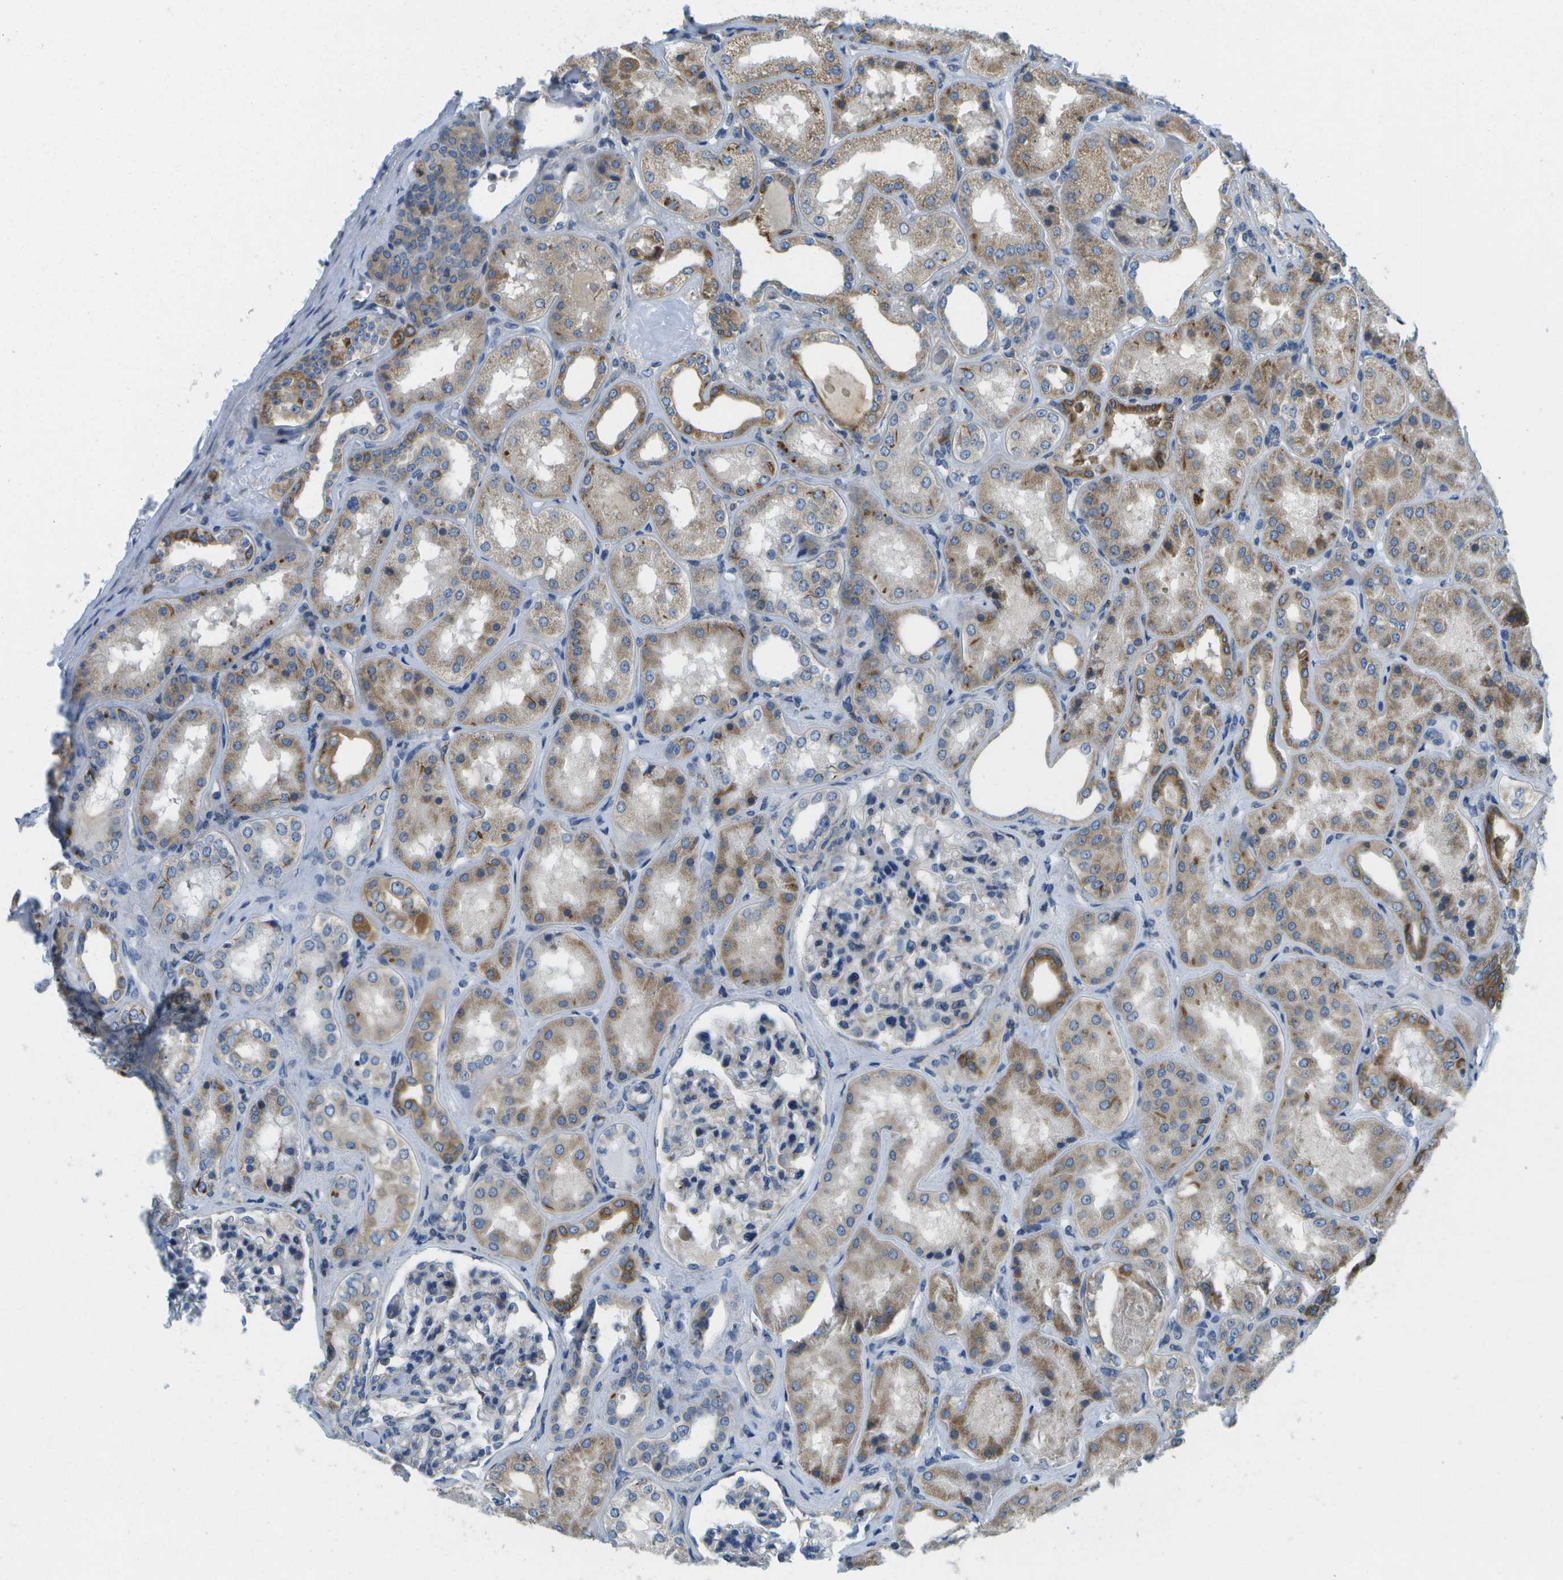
{"staining": {"intensity": "weak", "quantity": "<25%", "location": "cytoplasmic/membranous"}, "tissue": "kidney", "cell_type": "Cells in glomeruli", "image_type": "normal", "snomed": [{"axis": "morphology", "description": "Normal tissue, NOS"}, {"axis": "topography", "description": "Kidney"}], "caption": "Cells in glomeruli are negative for protein expression in benign human kidney. (DAB IHC, high magnification).", "gene": "GDF5", "patient": {"sex": "female", "age": 56}}